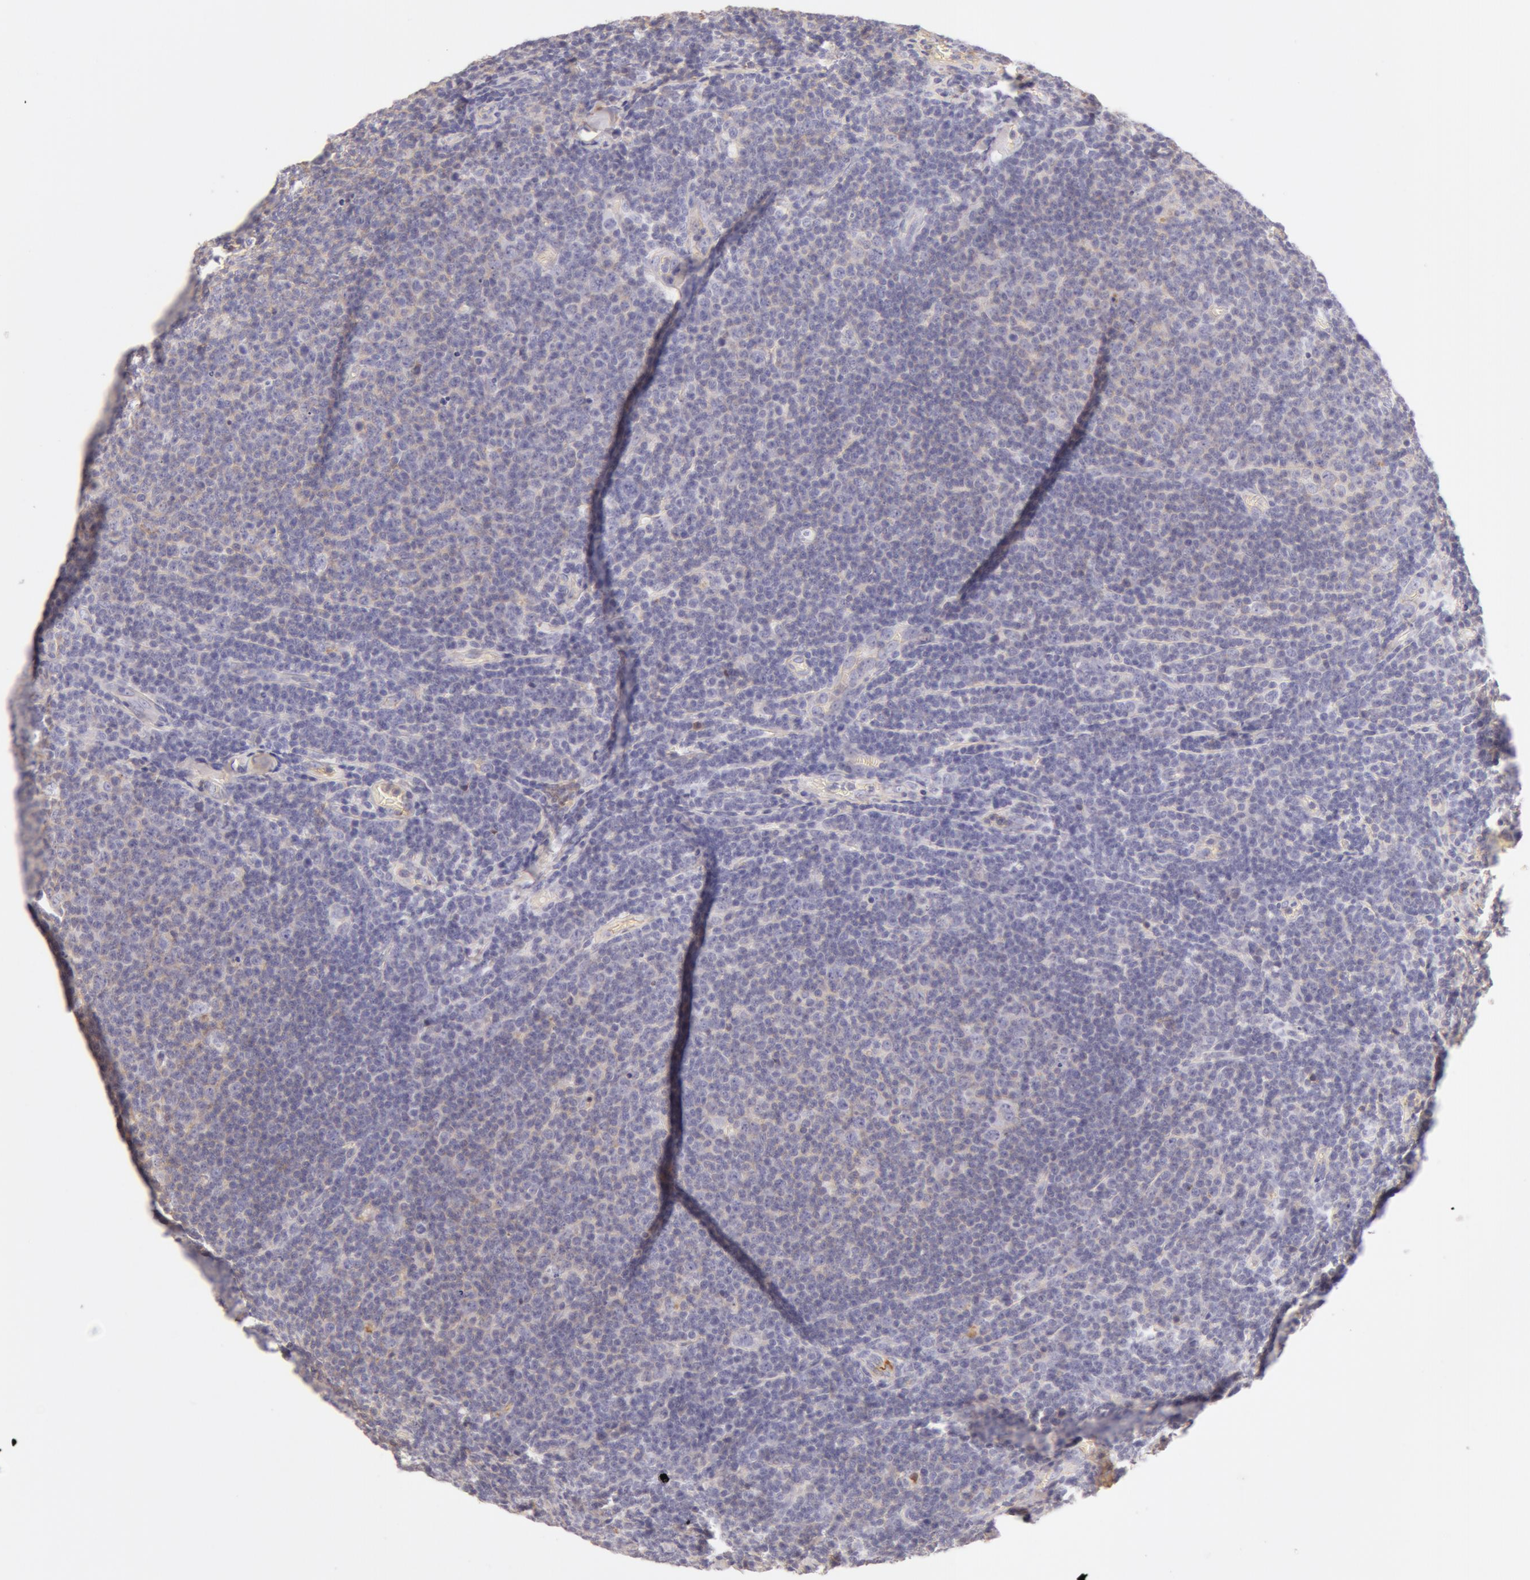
{"staining": {"intensity": "negative", "quantity": "none", "location": "none"}, "tissue": "lymphoma", "cell_type": "Tumor cells", "image_type": "cancer", "snomed": [{"axis": "morphology", "description": "Malignant lymphoma, non-Hodgkin's type, Low grade"}, {"axis": "topography", "description": "Lymph node"}], "caption": "High power microscopy micrograph of an IHC histopathology image of lymphoma, revealing no significant expression in tumor cells.", "gene": "AHSG", "patient": {"sex": "male", "age": 74}}